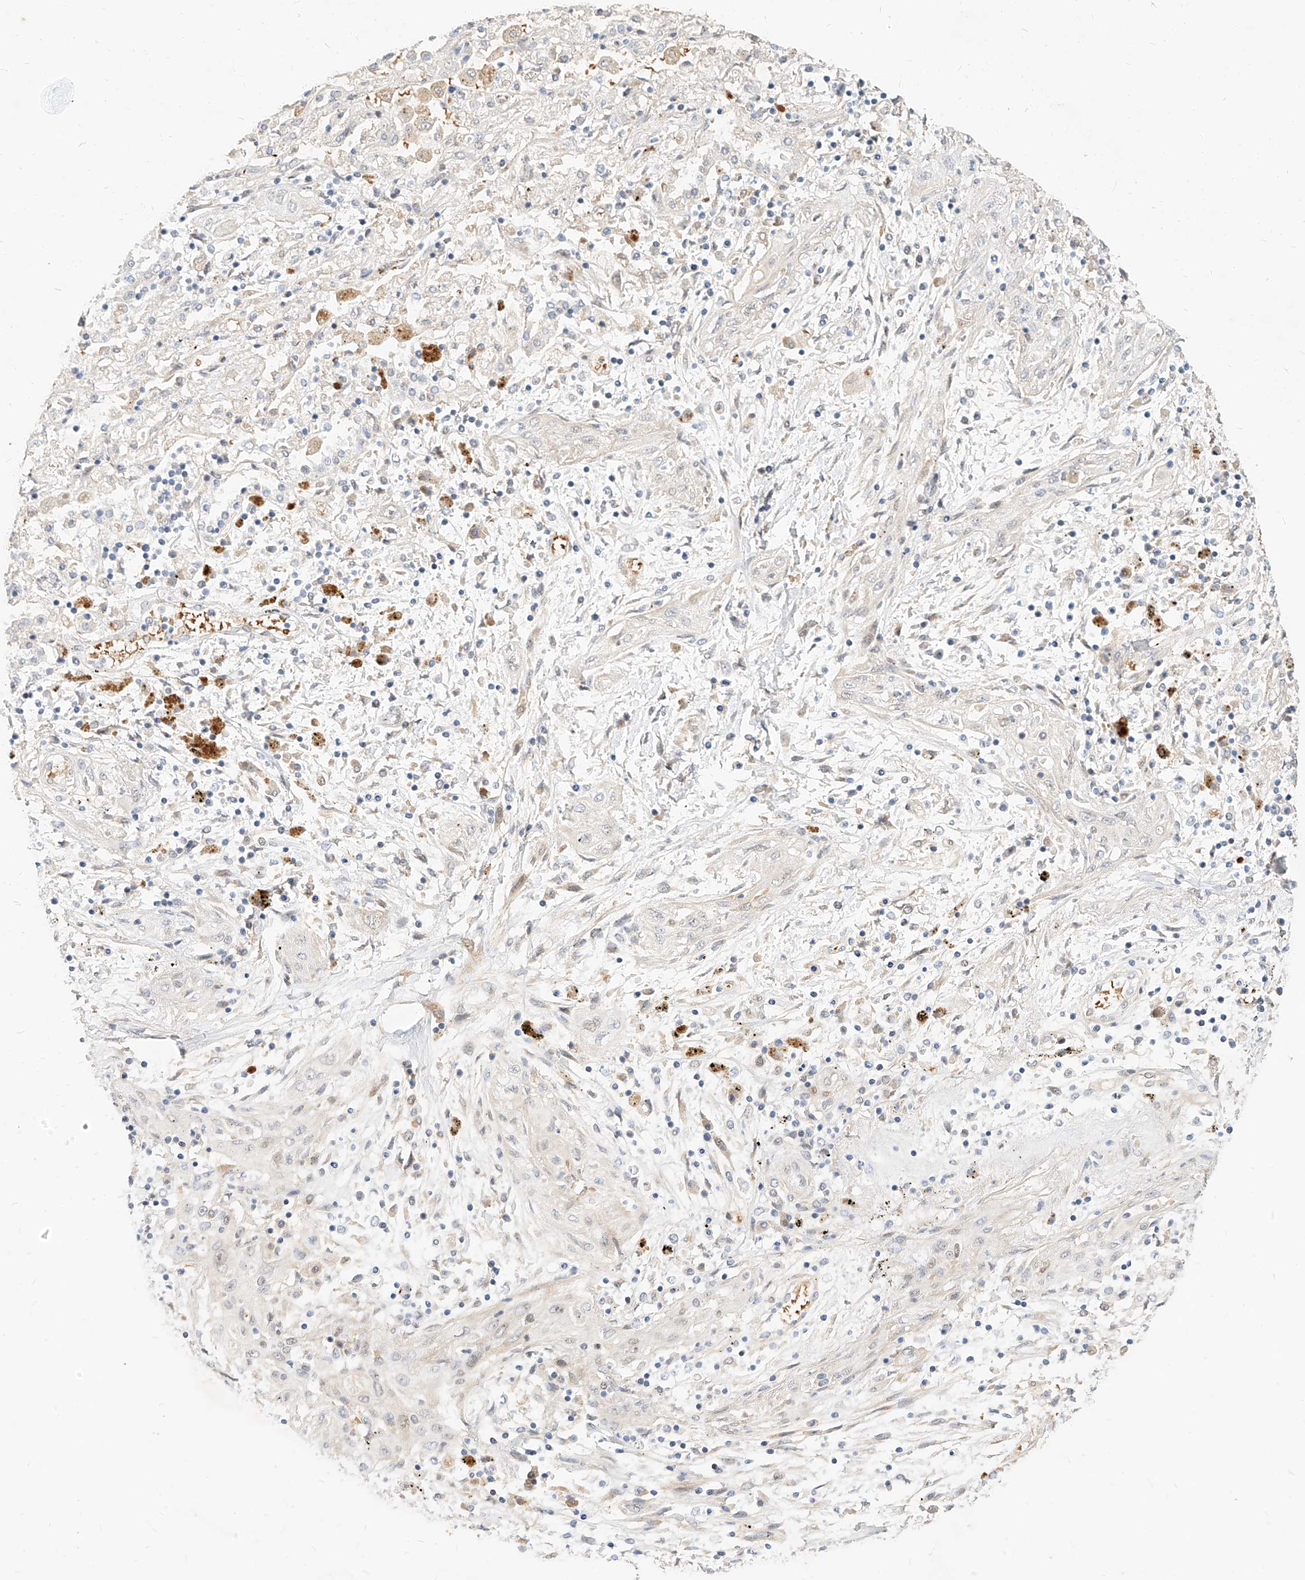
{"staining": {"intensity": "negative", "quantity": "none", "location": "none"}, "tissue": "lung cancer", "cell_type": "Tumor cells", "image_type": "cancer", "snomed": [{"axis": "morphology", "description": "Squamous cell carcinoma, NOS"}, {"axis": "topography", "description": "Lung"}], "caption": "This is an immunohistochemistry (IHC) micrograph of lung squamous cell carcinoma. There is no staining in tumor cells.", "gene": "CBX8", "patient": {"sex": "female", "age": 47}}